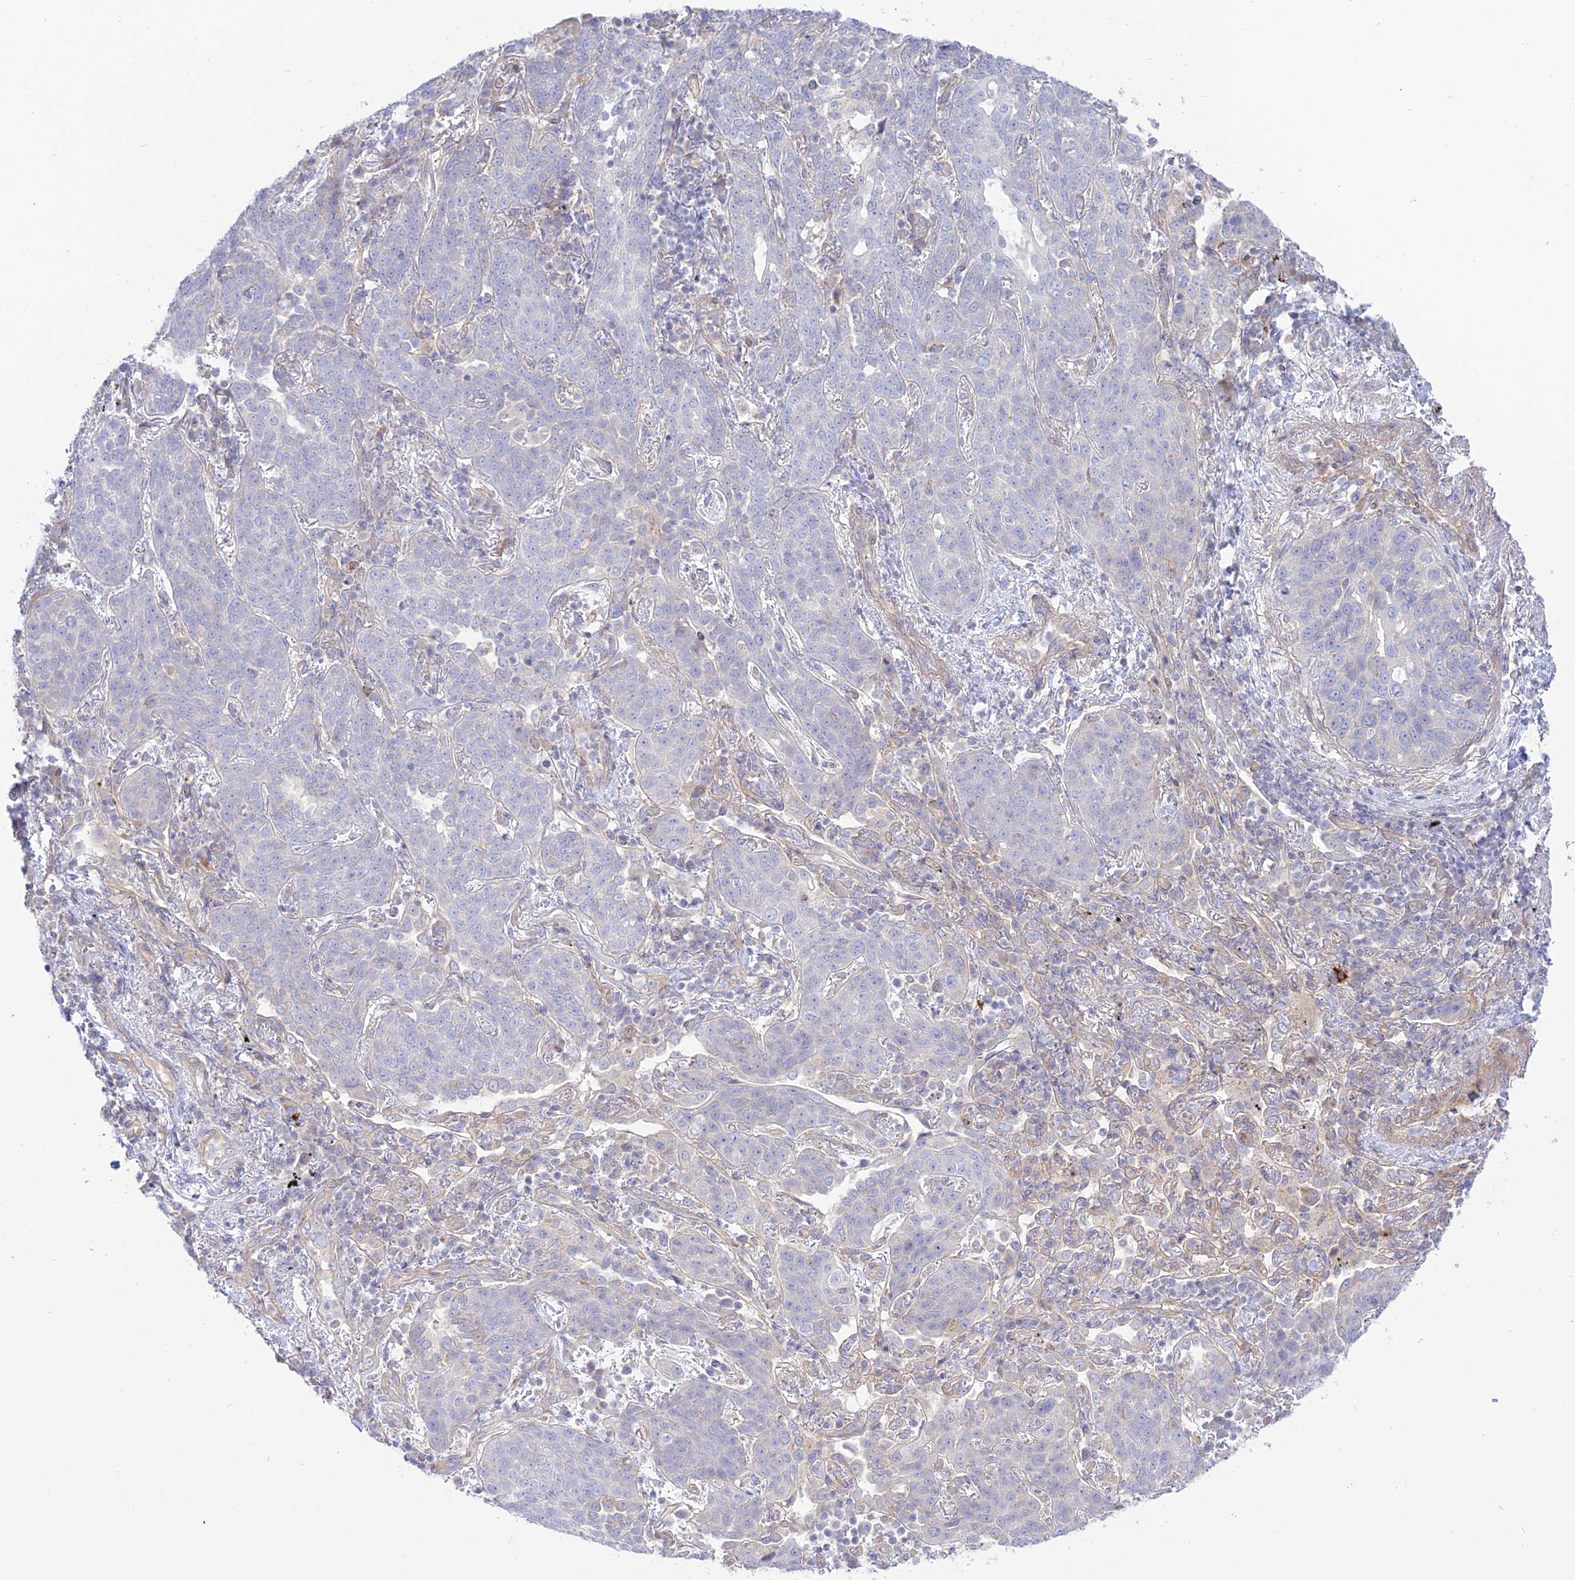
{"staining": {"intensity": "negative", "quantity": "none", "location": "none"}, "tissue": "lung cancer", "cell_type": "Tumor cells", "image_type": "cancer", "snomed": [{"axis": "morphology", "description": "Squamous cell carcinoma, NOS"}, {"axis": "topography", "description": "Lung"}], "caption": "Human squamous cell carcinoma (lung) stained for a protein using immunohistochemistry displays no positivity in tumor cells.", "gene": "KCNAB1", "patient": {"sex": "female", "age": 70}}